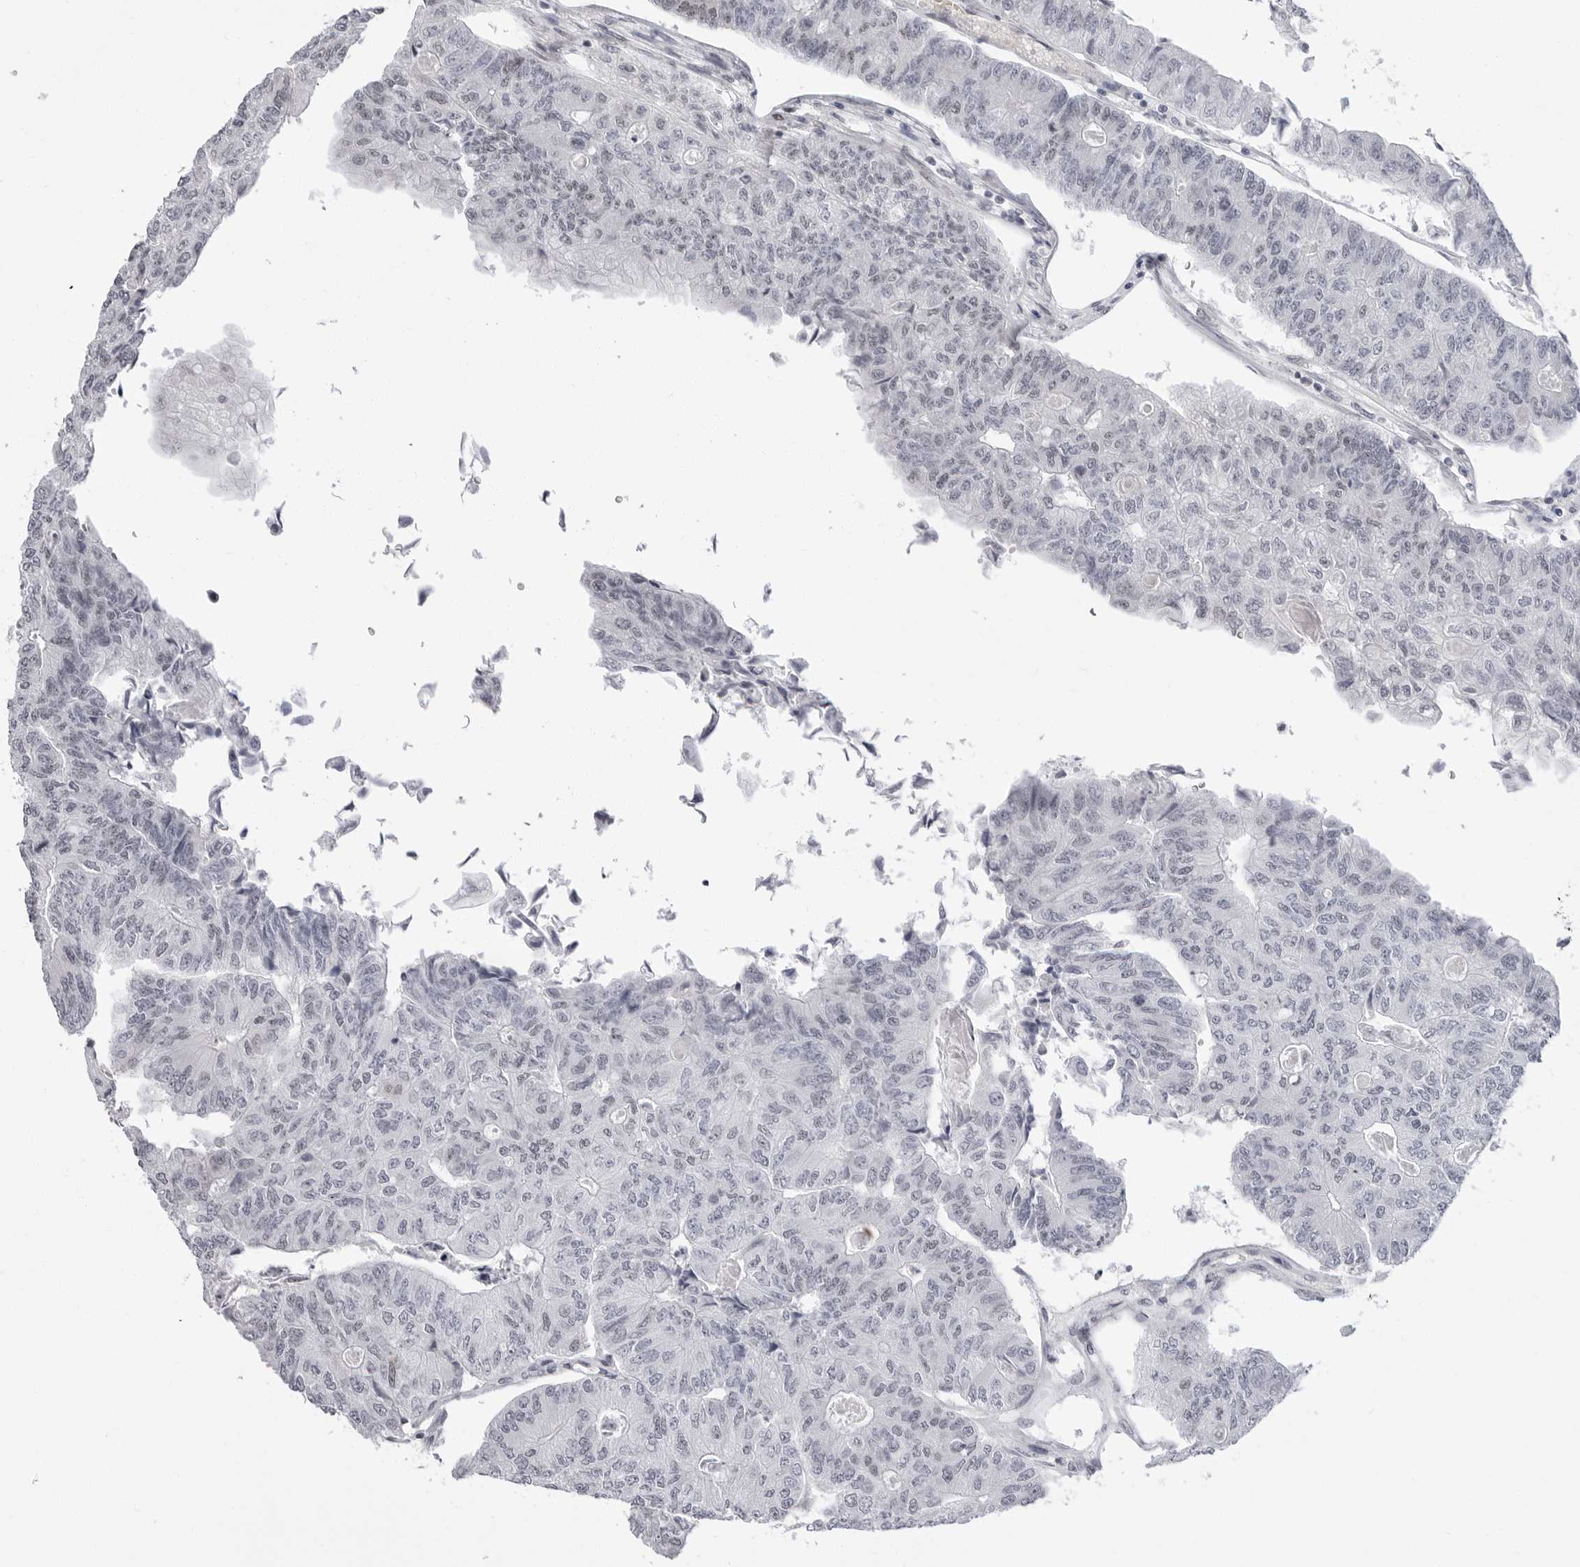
{"staining": {"intensity": "negative", "quantity": "none", "location": "none"}, "tissue": "colorectal cancer", "cell_type": "Tumor cells", "image_type": "cancer", "snomed": [{"axis": "morphology", "description": "Adenocarcinoma, NOS"}, {"axis": "topography", "description": "Colon"}], "caption": "This is an immunohistochemistry histopathology image of human colorectal adenocarcinoma. There is no staining in tumor cells.", "gene": "VEZF1", "patient": {"sex": "female", "age": 67}}